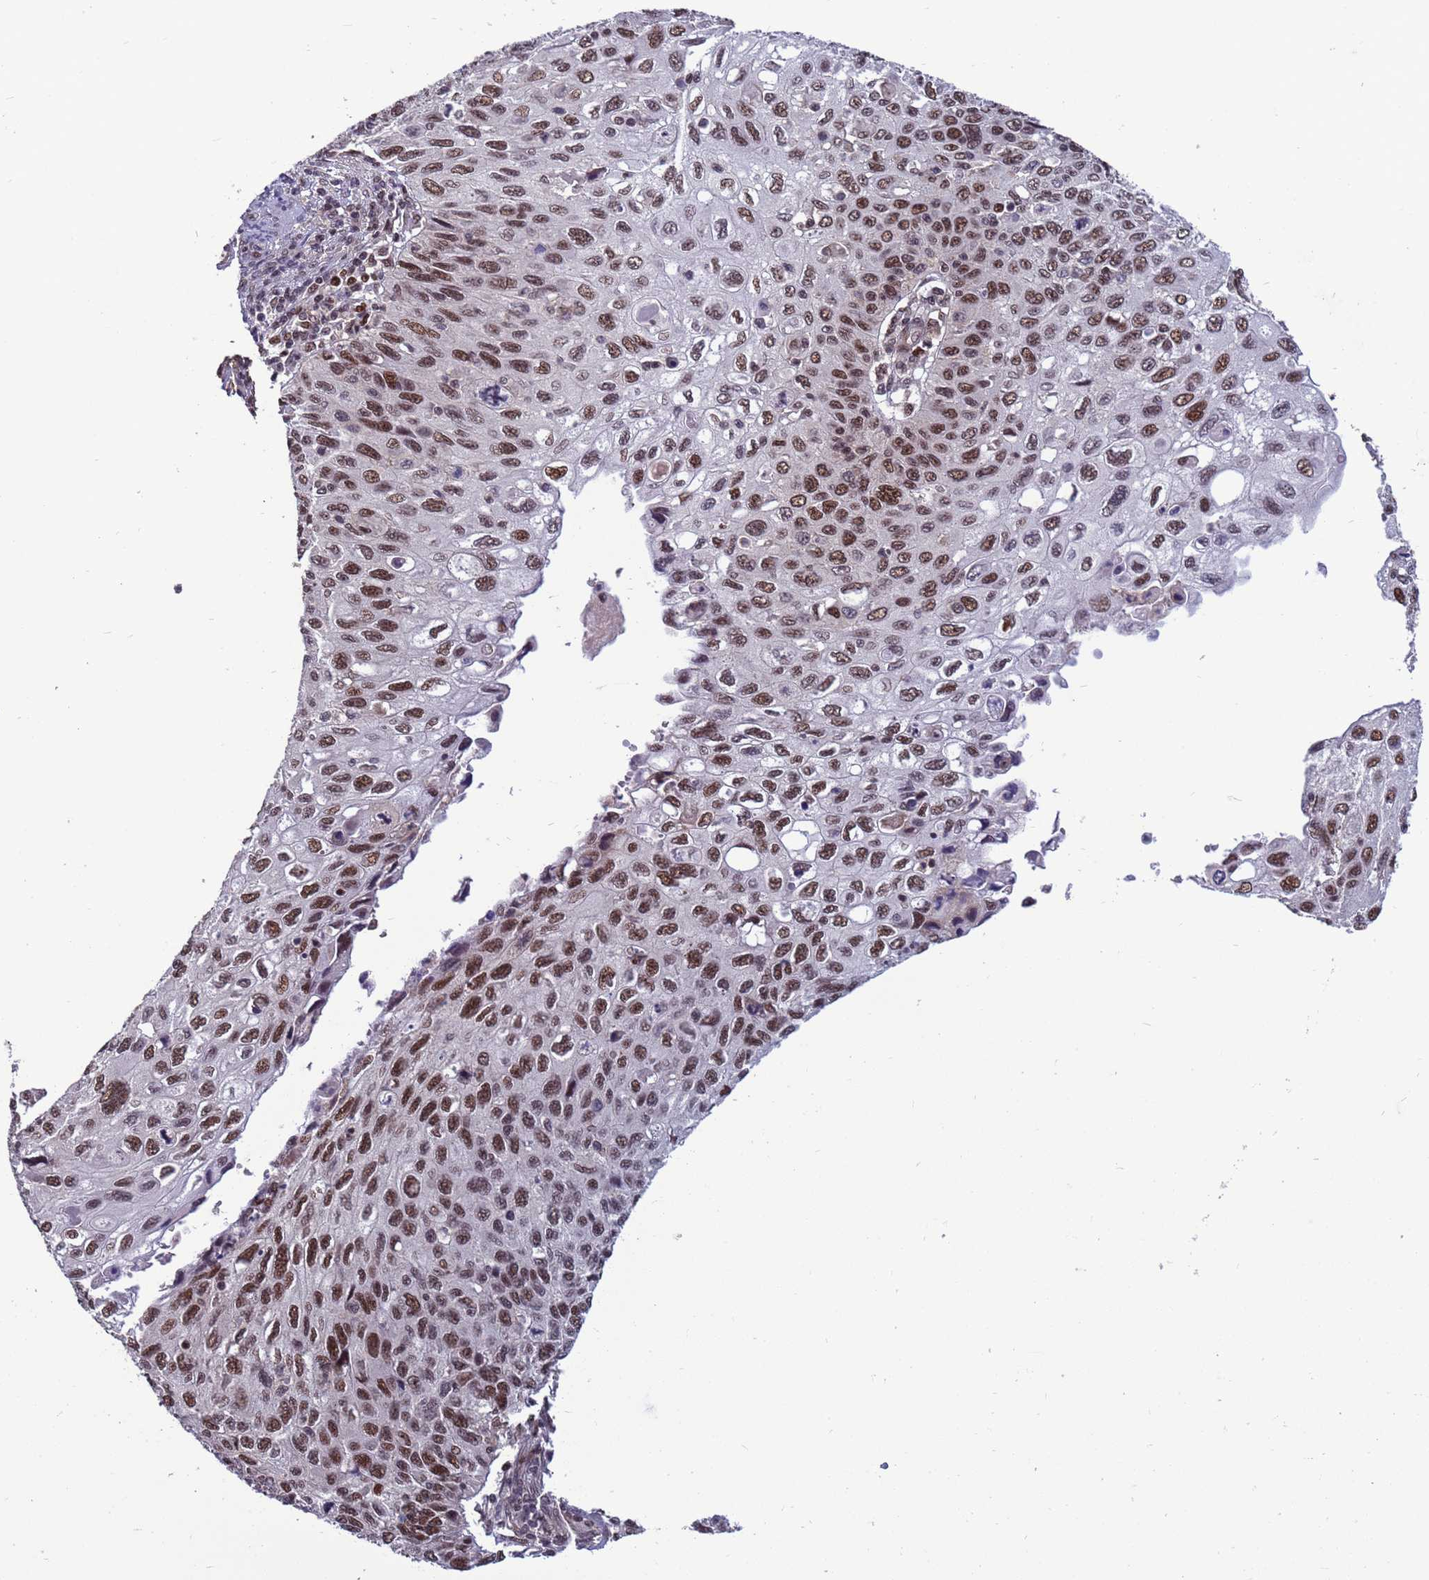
{"staining": {"intensity": "strong", "quantity": ">75%", "location": "nuclear"}, "tissue": "cervical cancer", "cell_type": "Tumor cells", "image_type": "cancer", "snomed": [{"axis": "morphology", "description": "Squamous cell carcinoma, NOS"}, {"axis": "topography", "description": "Cervix"}], "caption": "This is a micrograph of immunohistochemistry staining of squamous cell carcinoma (cervical), which shows strong staining in the nuclear of tumor cells.", "gene": "NSL1", "patient": {"sex": "female", "age": 70}}